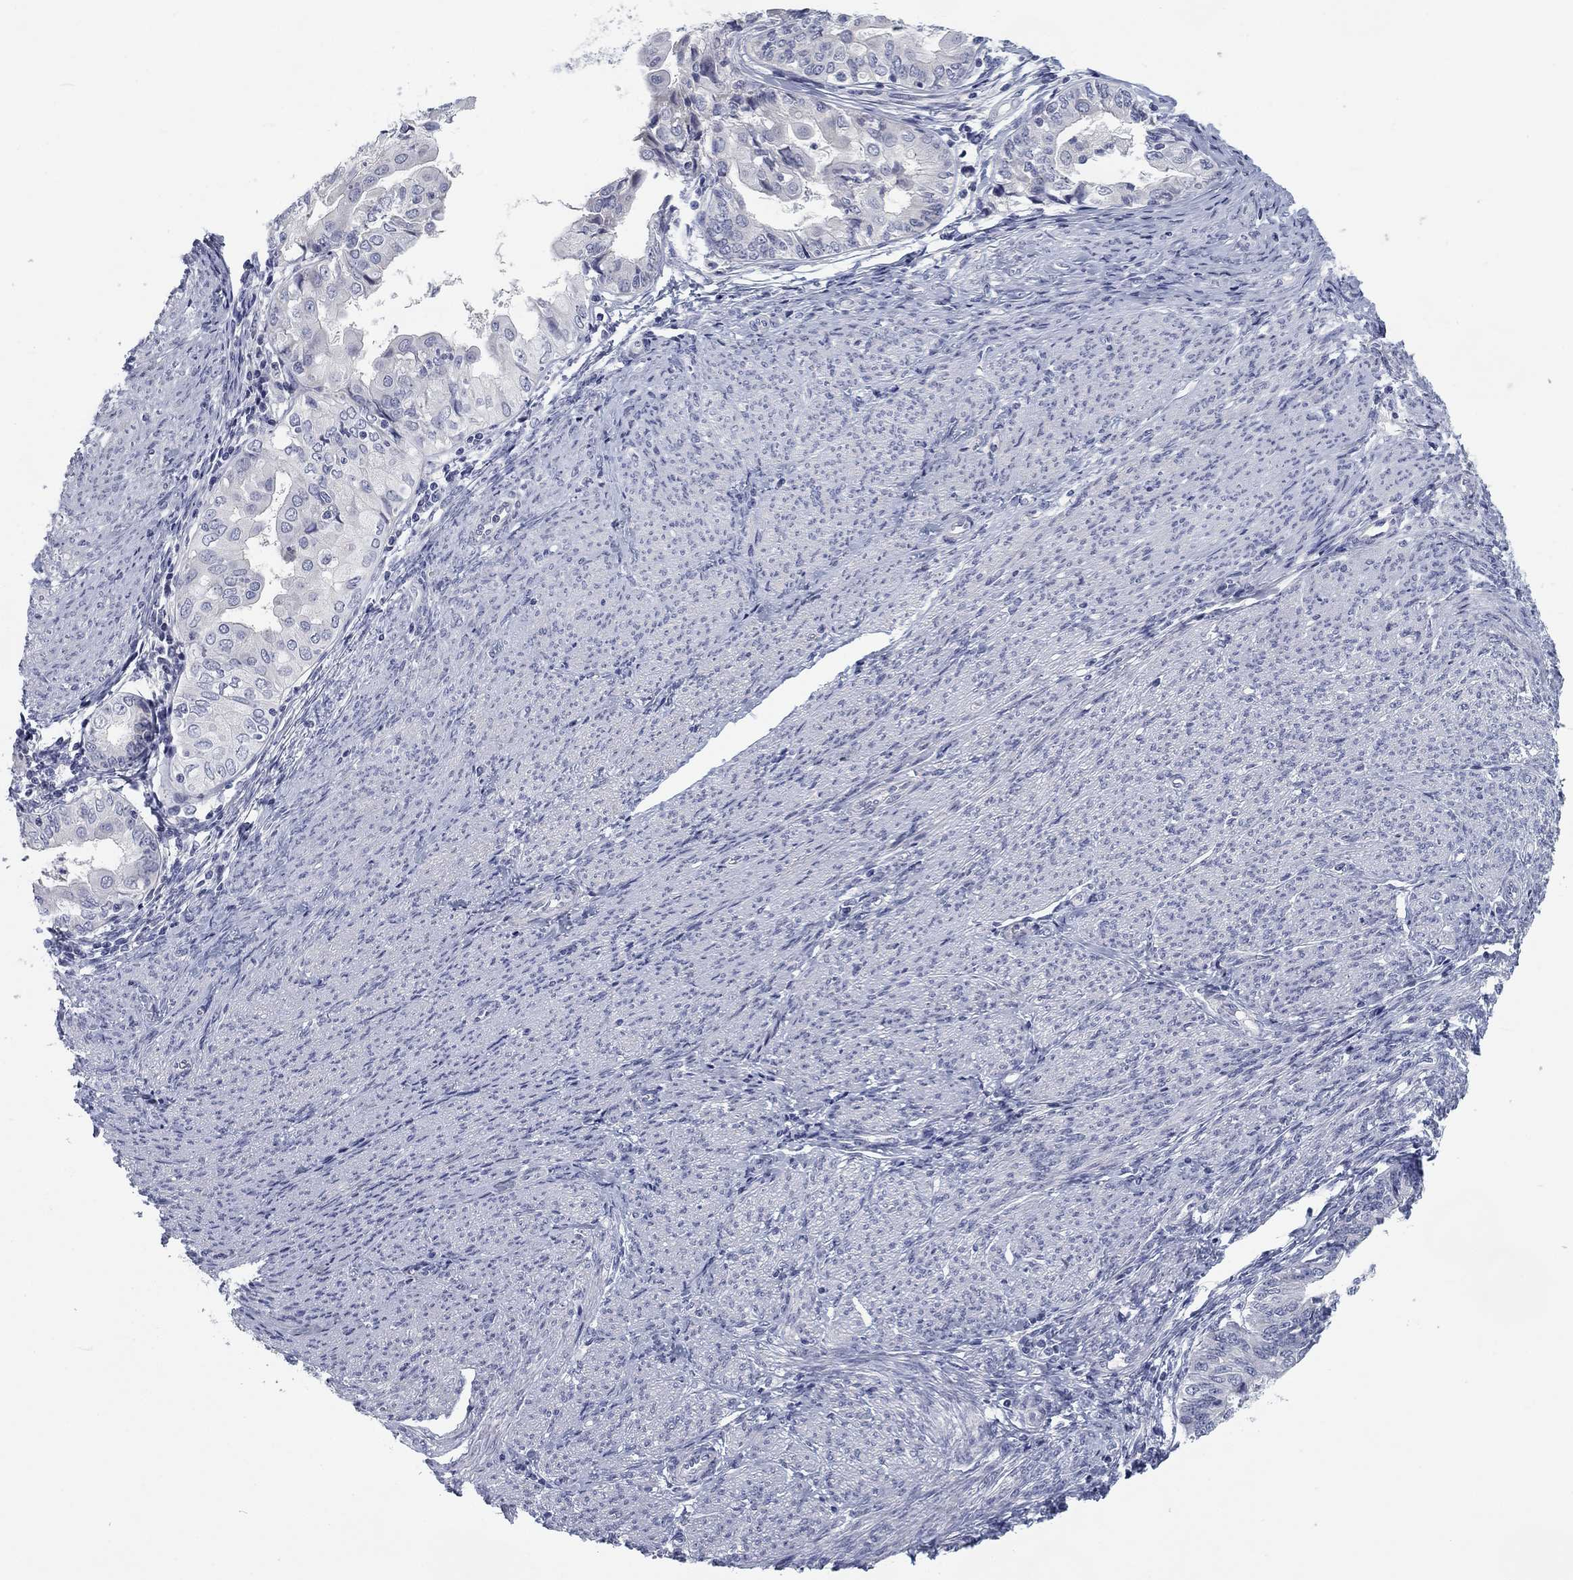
{"staining": {"intensity": "negative", "quantity": "none", "location": "none"}, "tissue": "endometrial cancer", "cell_type": "Tumor cells", "image_type": "cancer", "snomed": [{"axis": "morphology", "description": "Adenocarcinoma, NOS"}, {"axis": "topography", "description": "Endometrium"}], "caption": "High magnification brightfield microscopy of endometrial adenocarcinoma stained with DAB (3,3'-diaminobenzidine) (brown) and counterstained with hematoxylin (blue): tumor cells show no significant expression.", "gene": "CALB1", "patient": {"sex": "female", "age": 68}}